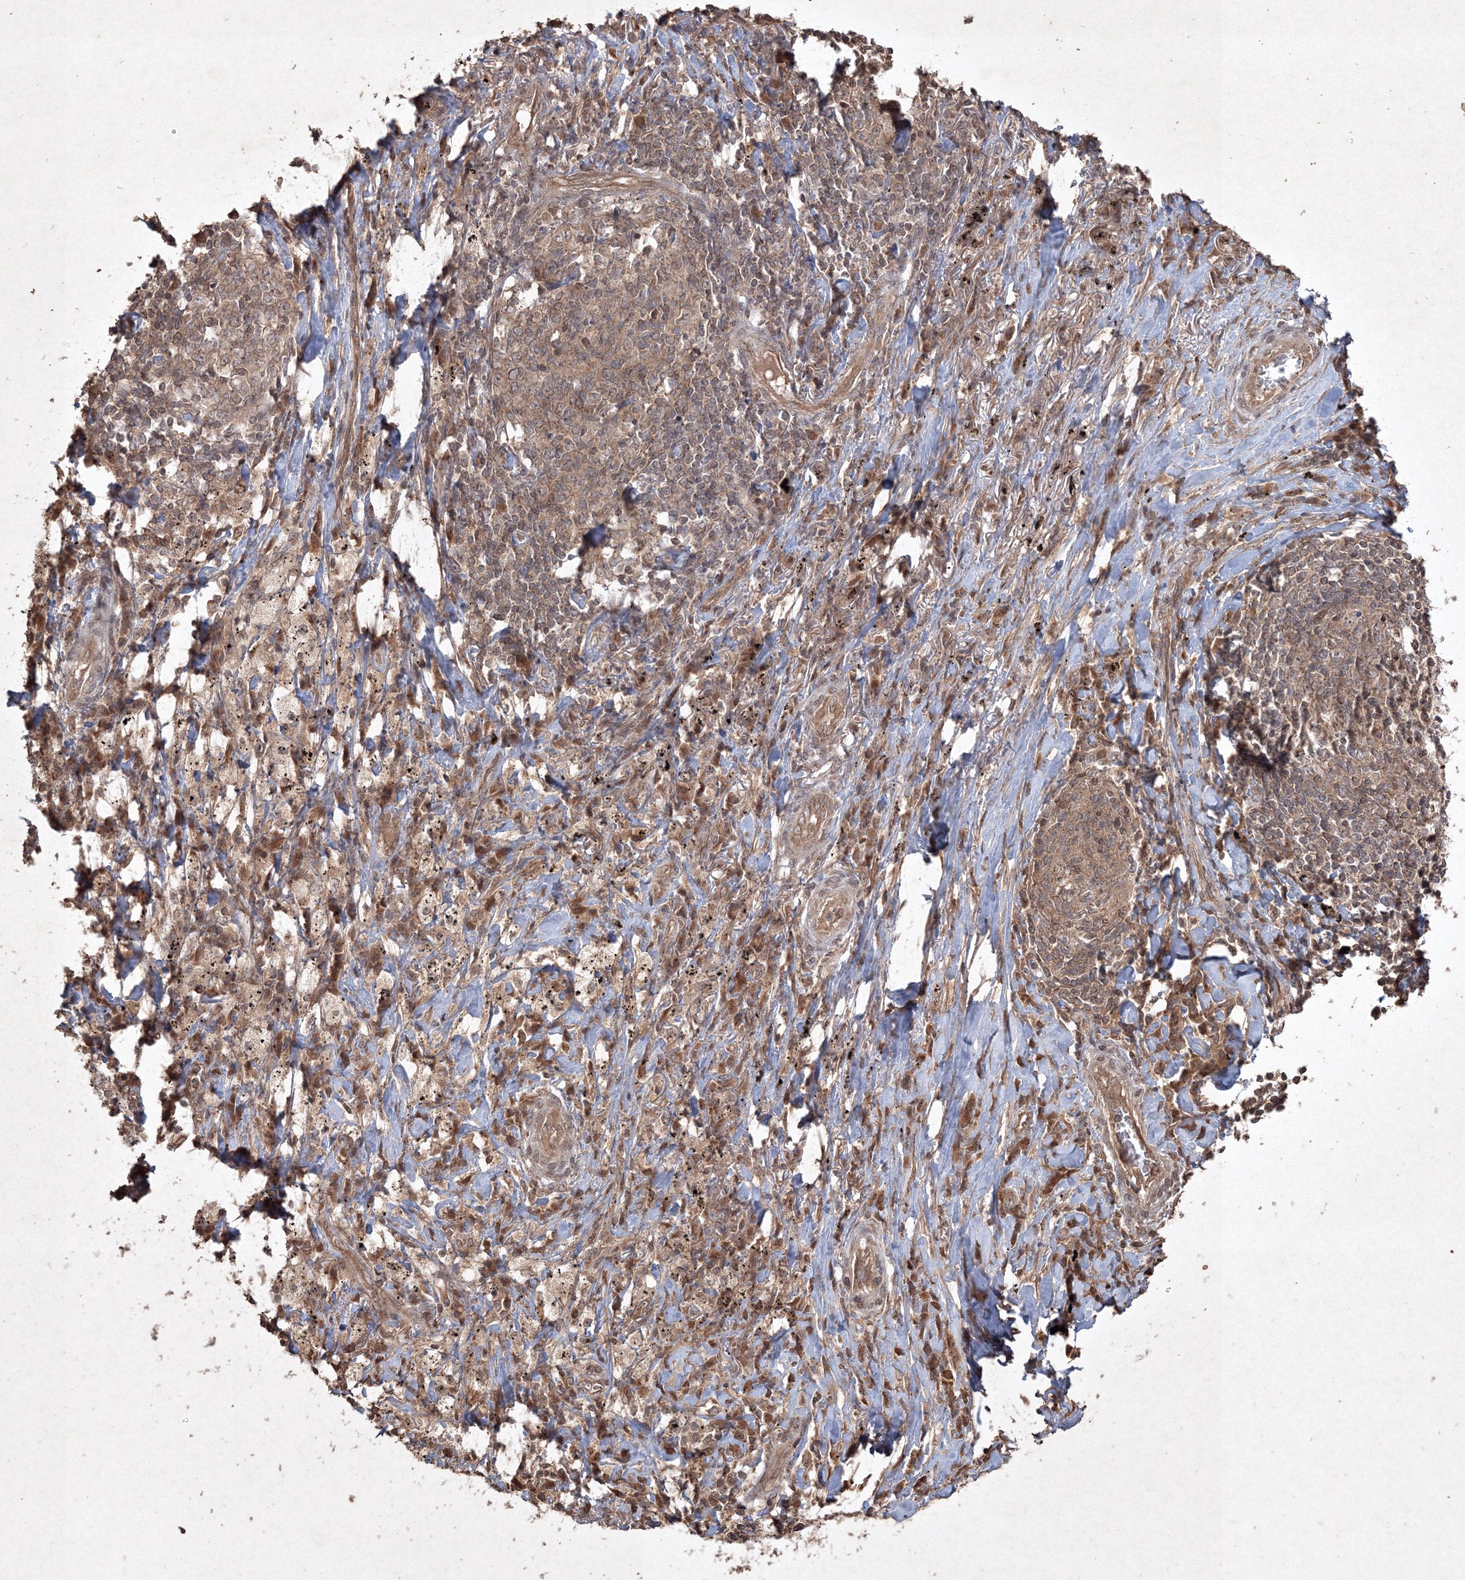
{"staining": {"intensity": "weak", "quantity": ">75%", "location": "cytoplasmic/membranous"}, "tissue": "lung cancer", "cell_type": "Tumor cells", "image_type": "cancer", "snomed": [{"axis": "morphology", "description": "Squamous cell carcinoma, NOS"}, {"axis": "topography", "description": "Lung"}], "caption": "Immunohistochemical staining of lung cancer demonstrates low levels of weak cytoplasmic/membranous protein expression in approximately >75% of tumor cells.", "gene": "PELI3", "patient": {"sex": "female", "age": 63}}